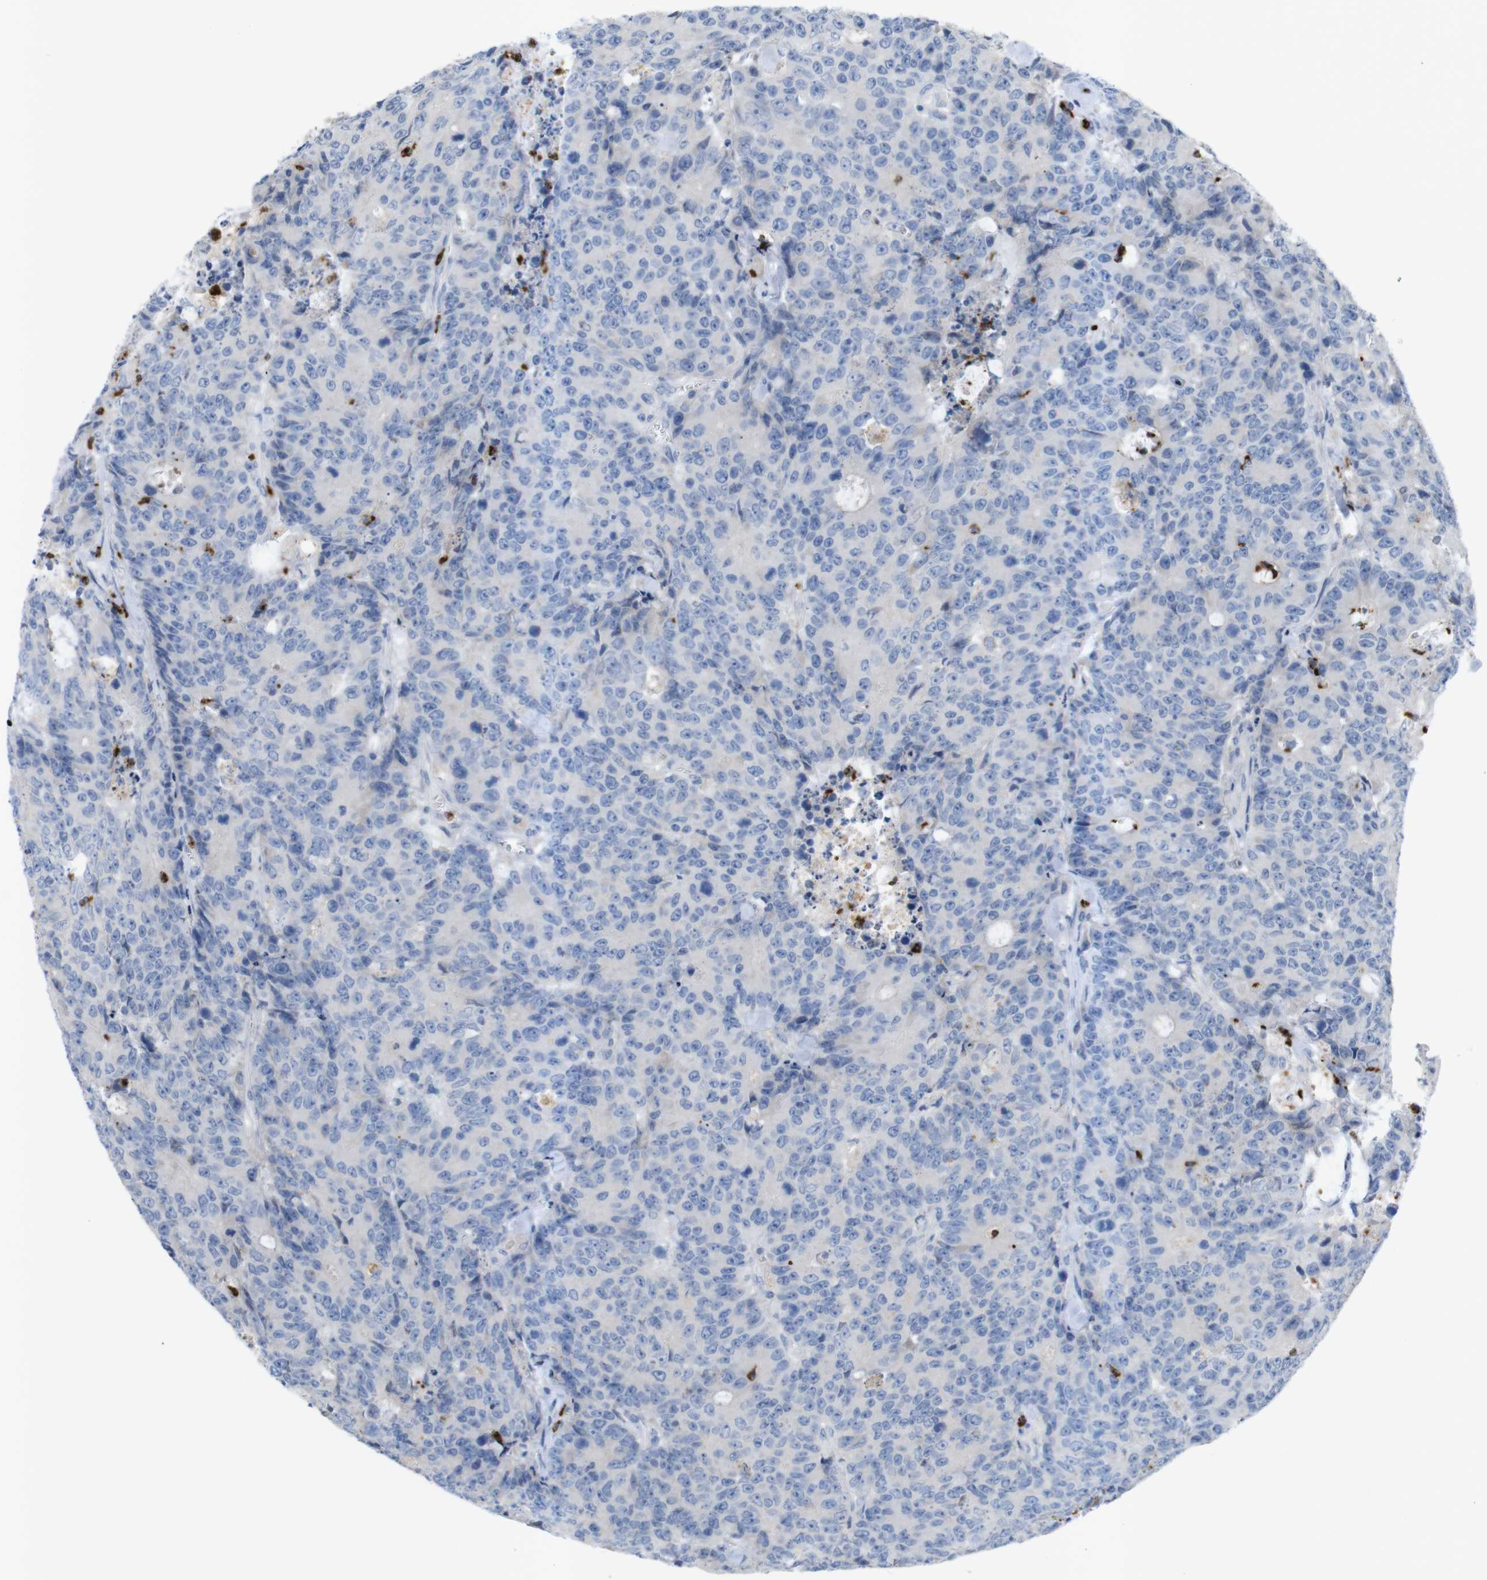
{"staining": {"intensity": "negative", "quantity": "none", "location": "none"}, "tissue": "colorectal cancer", "cell_type": "Tumor cells", "image_type": "cancer", "snomed": [{"axis": "morphology", "description": "Adenocarcinoma, NOS"}, {"axis": "topography", "description": "Colon"}], "caption": "IHC of human colorectal cancer (adenocarcinoma) shows no expression in tumor cells.", "gene": "TSPAN14", "patient": {"sex": "female", "age": 86}}